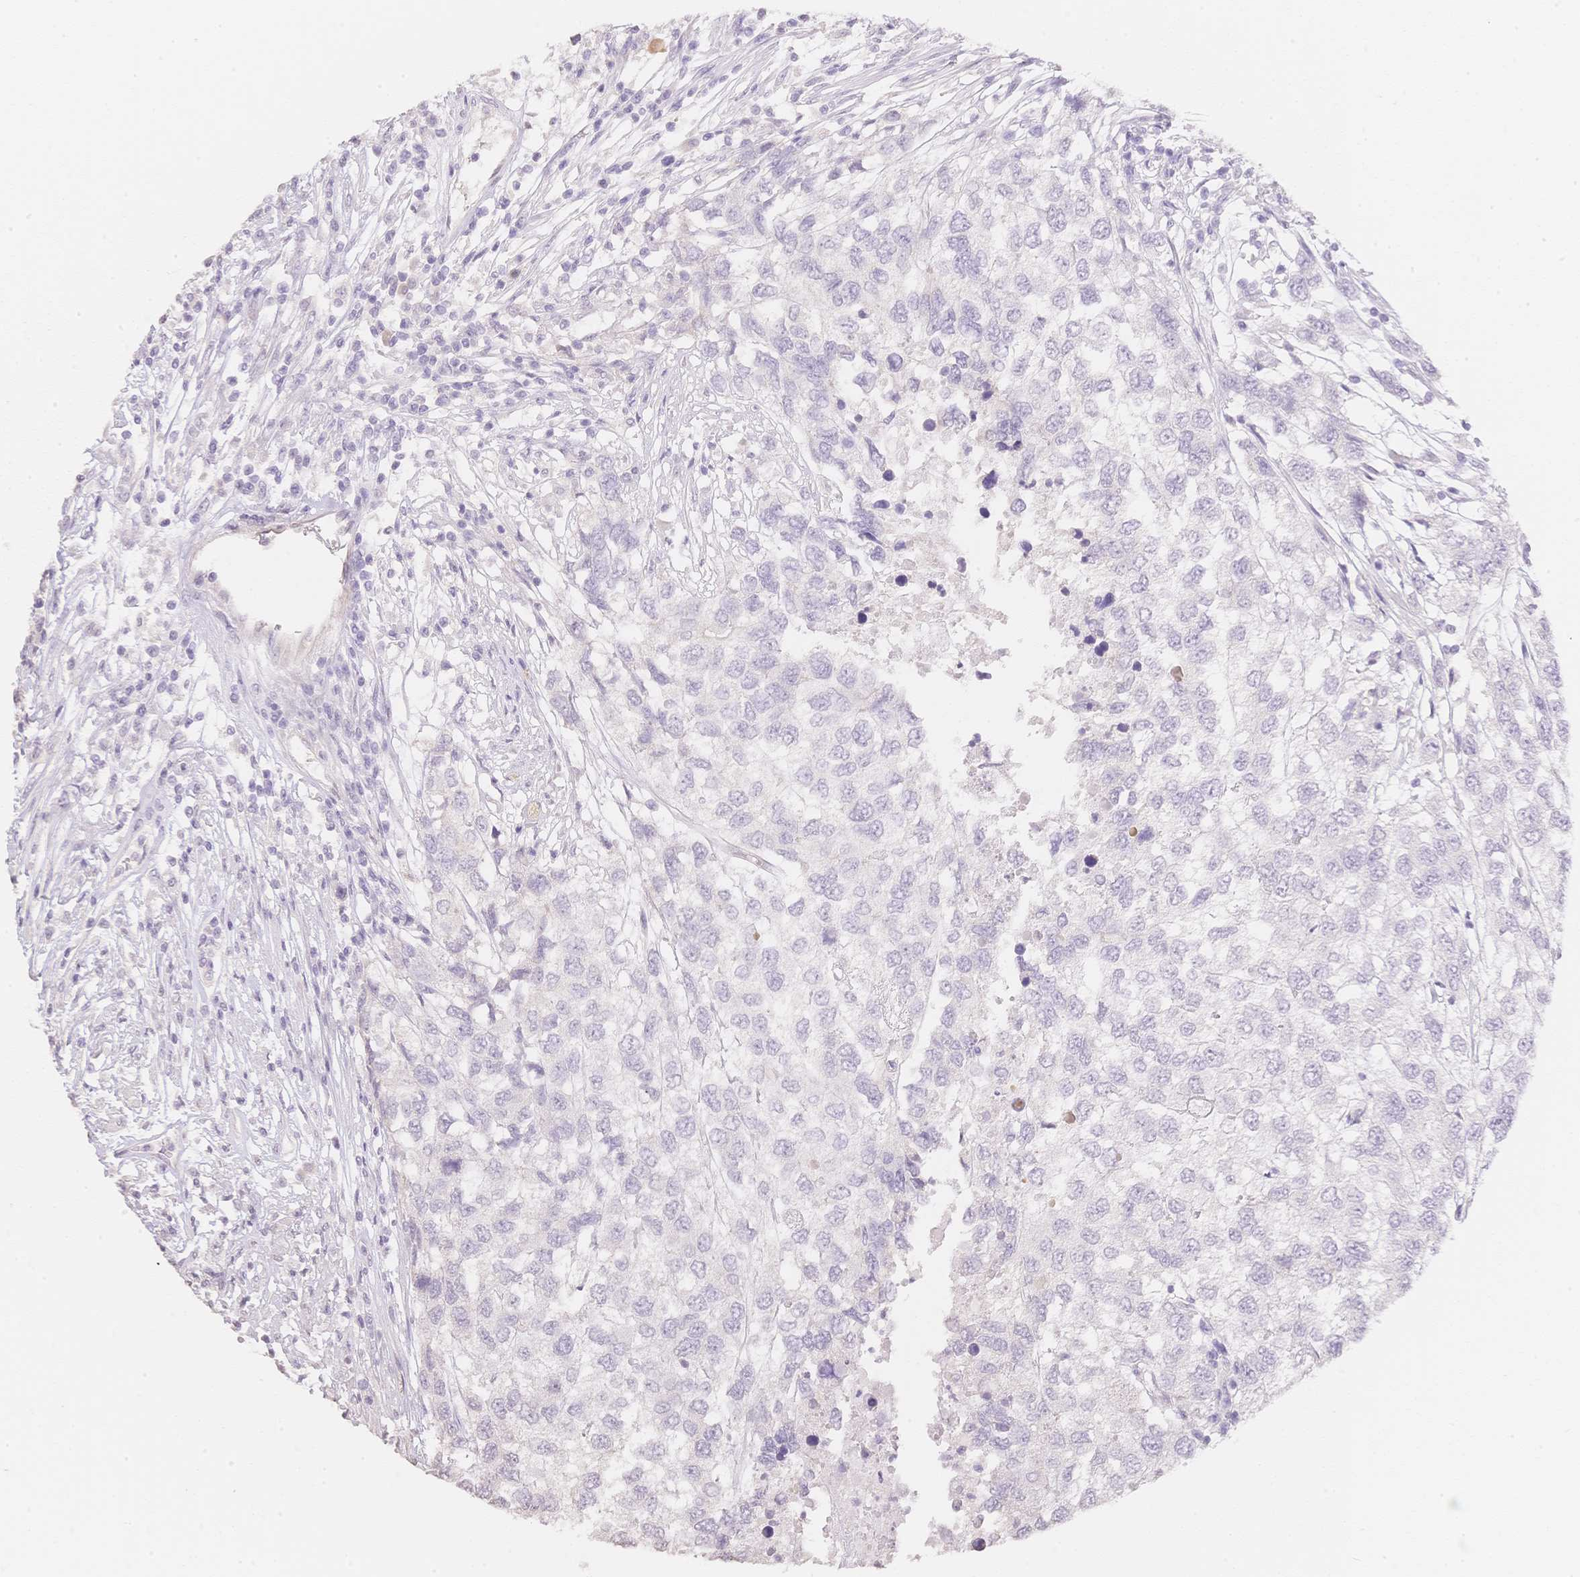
{"staining": {"intensity": "negative", "quantity": "none", "location": "none"}, "tissue": "testis cancer", "cell_type": "Tumor cells", "image_type": "cancer", "snomed": [{"axis": "morphology", "description": "Carcinoma, Embryonal, NOS"}, {"axis": "topography", "description": "Testis"}], "caption": "The photomicrograph reveals no significant staining in tumor cells of testis cancer (embryonal carcinoma).", "gene": "HCRTR2", "patient": {"sex": "male", "age": 83}}